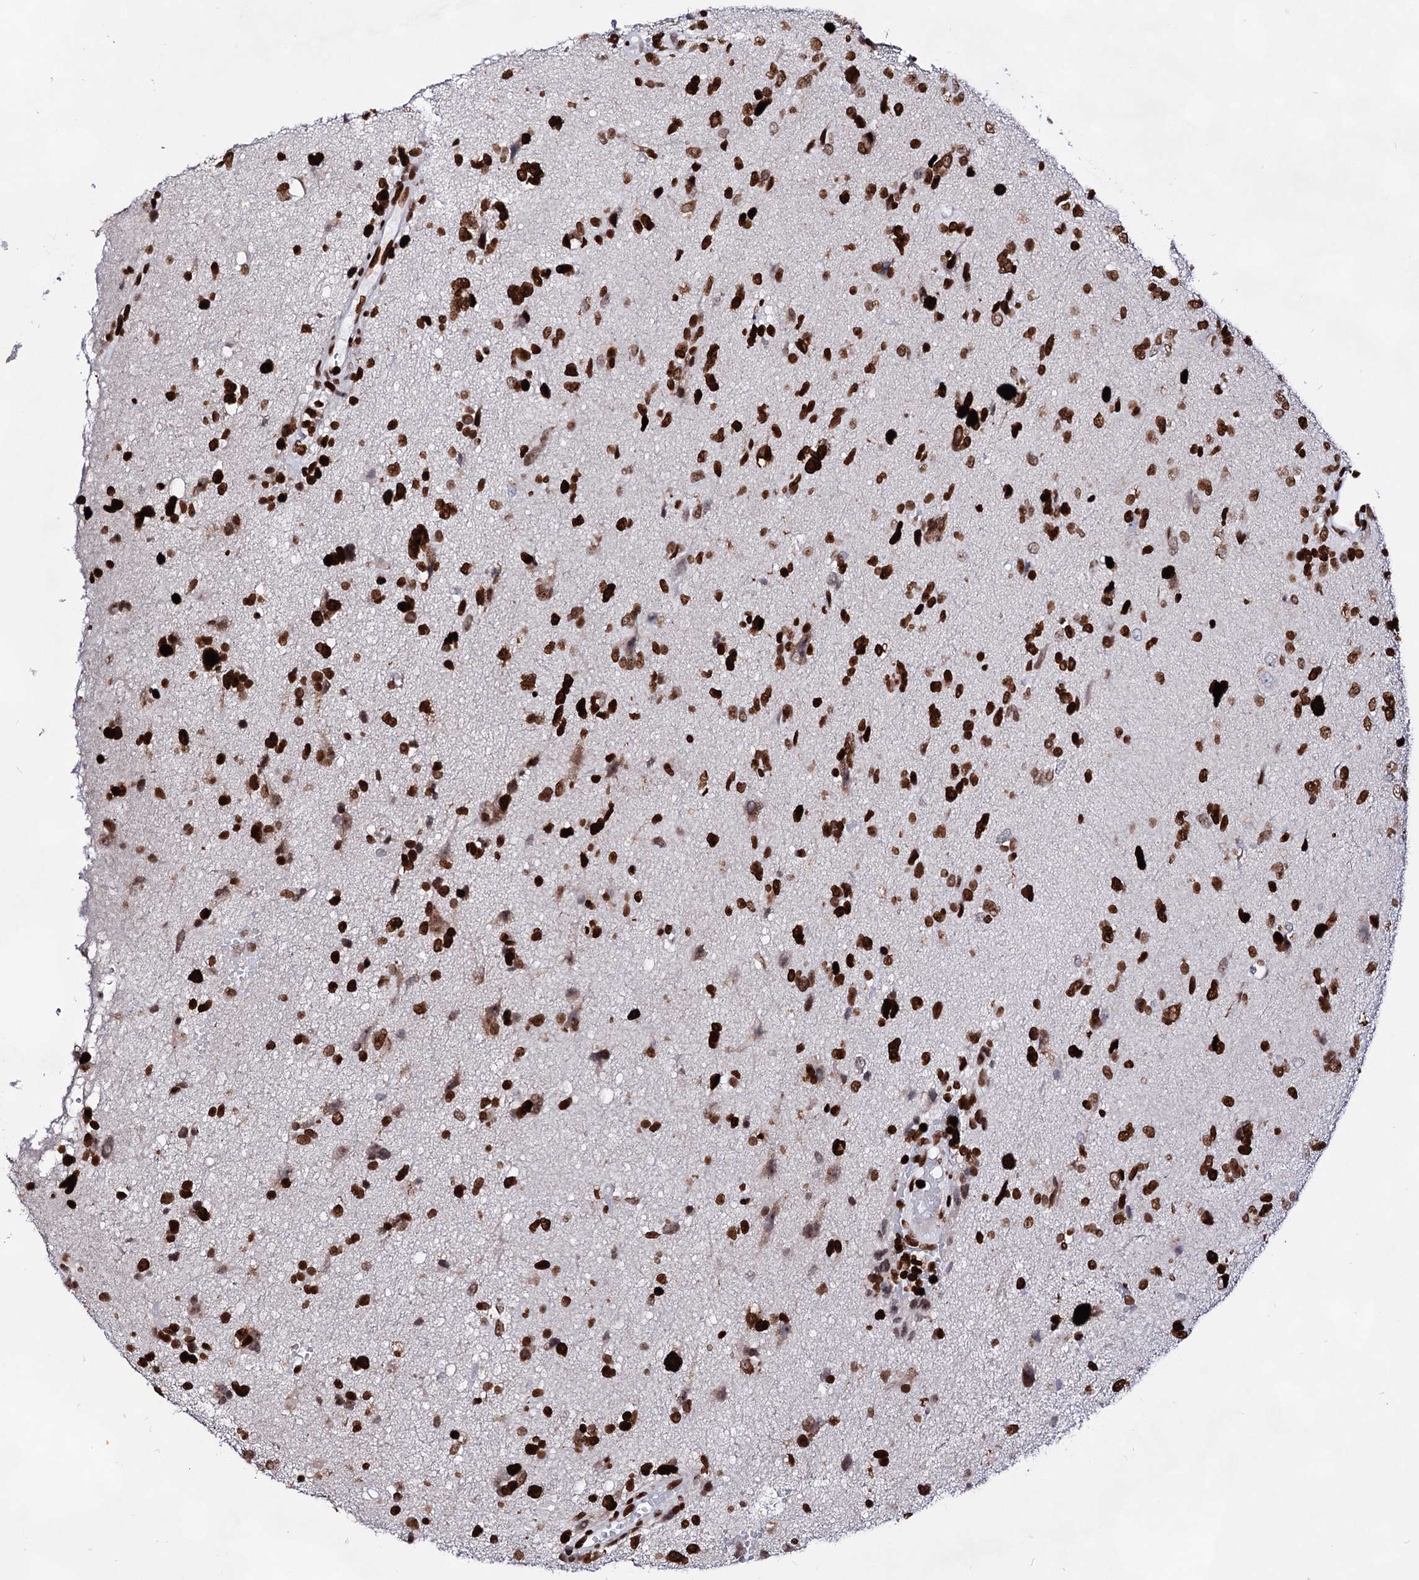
{"staining": {"intensity": "strong", "quantity": ">75%", "location": "nuclear"}, "tissue": "glioma", "cell_type": "Tumor cells", "image_type": "cancer", "snomed": [{"axis": "morphology", "description": "Glioma, malignant, High grade"}, {"axis": "topography", "description": "Brain"}], "caption": "Glioma tissue displays strong nuclear staining in approximately >75% of tumor cells", "gene": "HMGB2", "patient": {"sex": "female", "age": 59}}